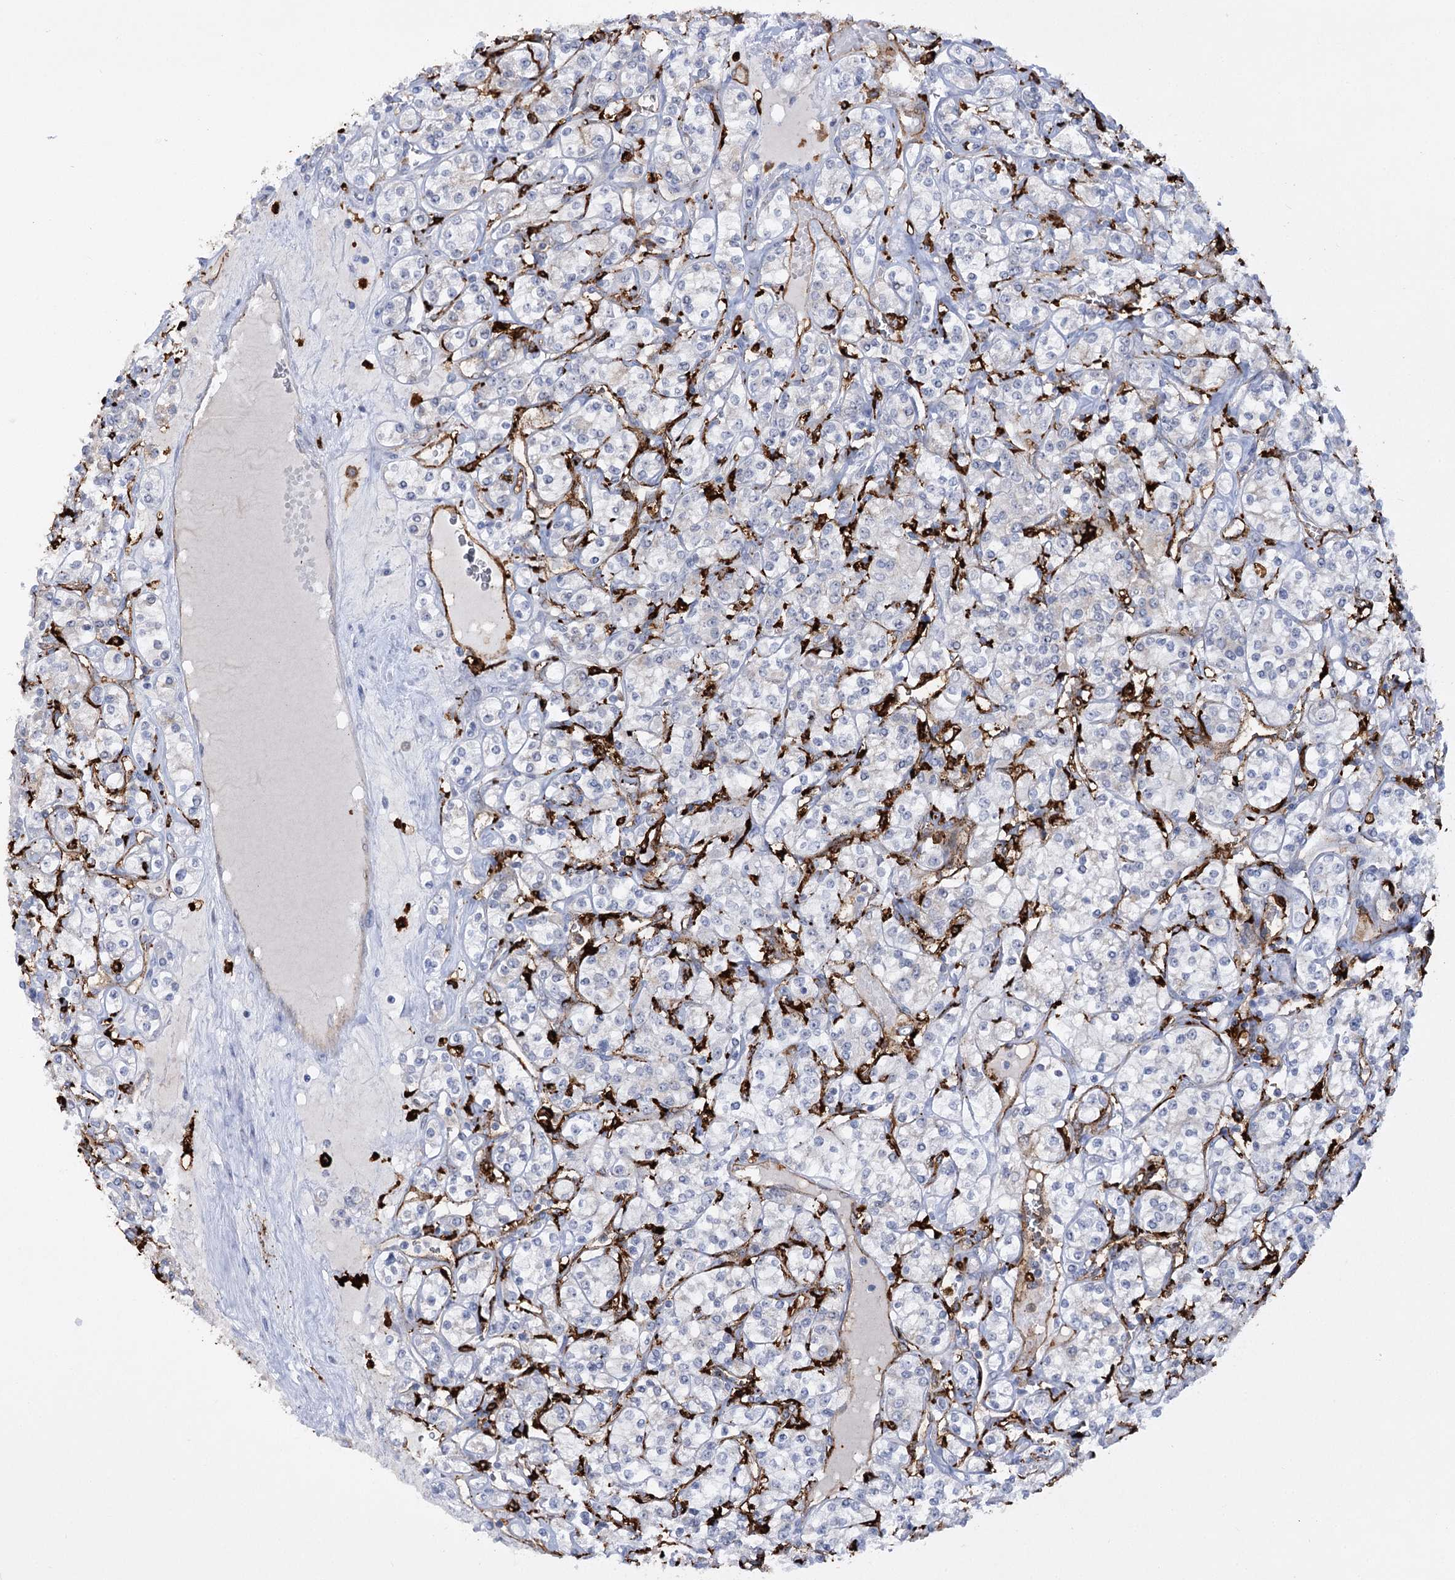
{"staining": {"intensity": "negative", "quantity": "none", "location": "none"}, "tissue": "renal cancer", "cell_type": "Tumor cells", "image_type": "cancer", "snomed": [{"axis": "morphology", "description": "Adenocarcinoma, NOS"}, {"axis": "topography", "description": "Kidney"}], "caption": "High power microscopy photomicrograph of an immunohistochemistry histopathology image of renal adenocarcinoma, revealing no significant positivity in tumor cells.", "gene": "PIWIL4", "patient": {"sex": "male", "age": 77}}